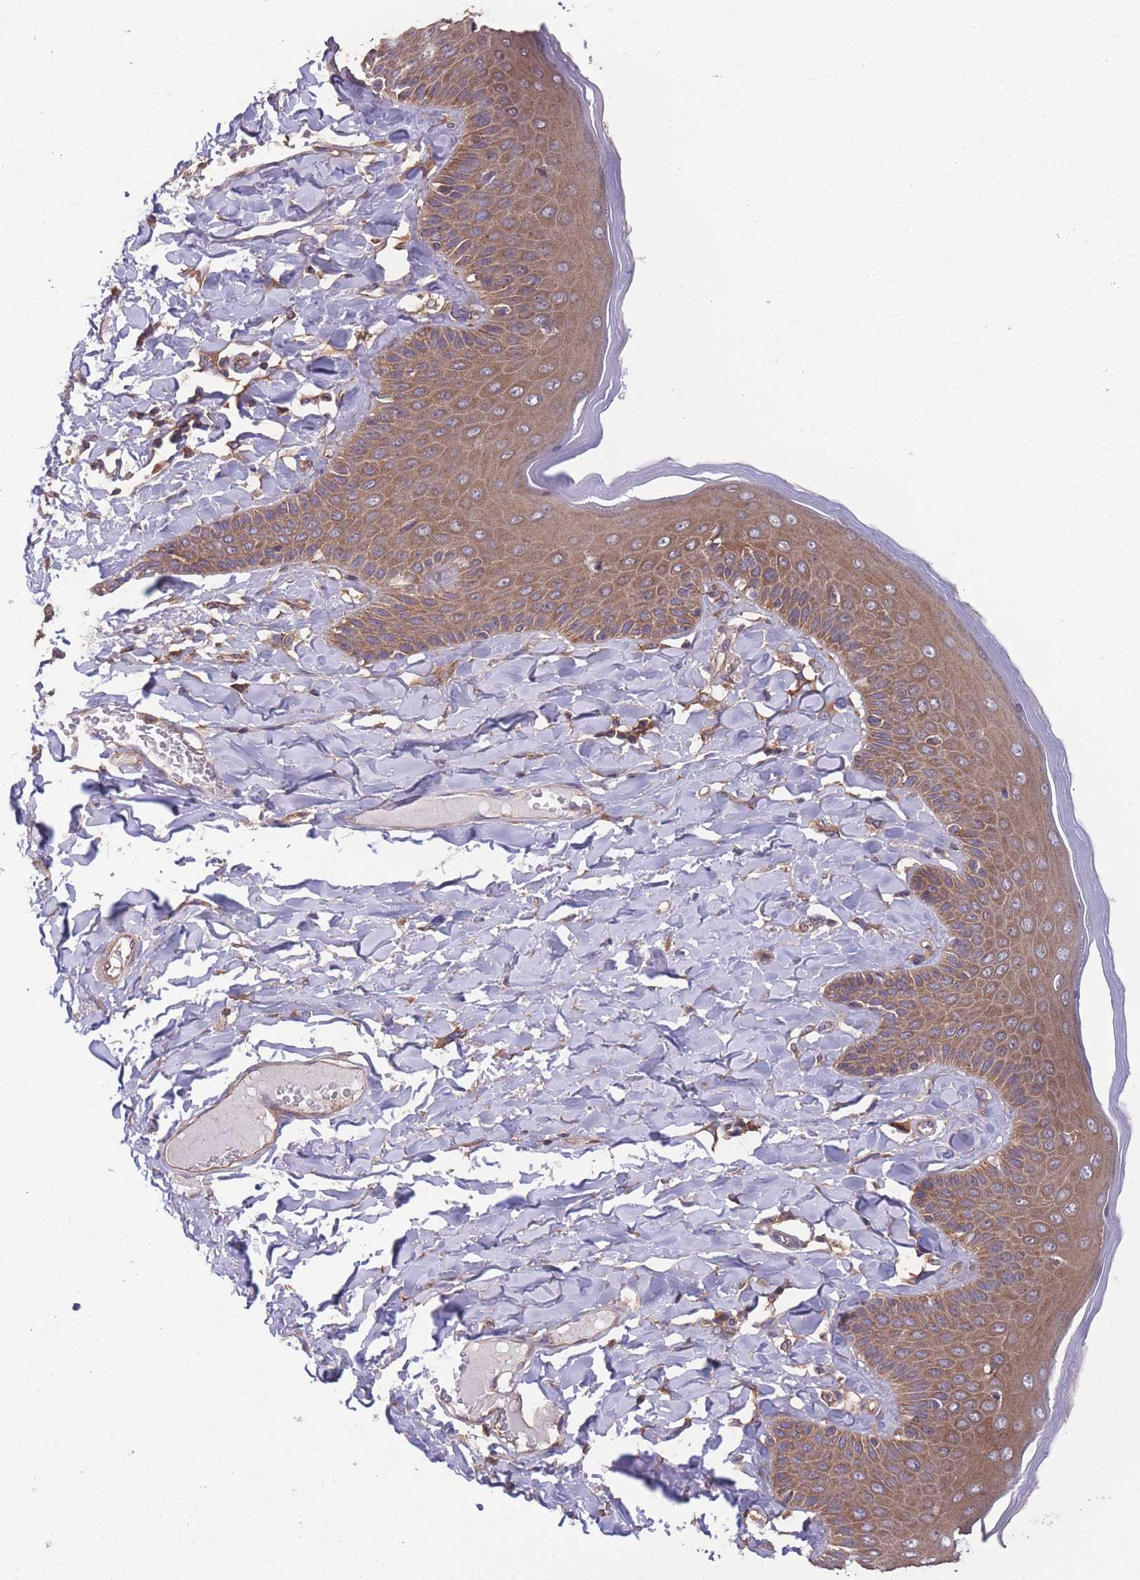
{"staining": {"intensity": "moderate", "quantity": ">75%", "location": "cytoplasmic/membranous"}, "tissue": "skin", "cell_type": "Epidermal cells", "image_type": "normal", "snomed": [{"axis": "morphology", "description": "Normal tissue, NOS"}, {"axis": "topography", "description": "Anal"}], "caption": "High-power microscopy captured an immunohistochemistry photomicrograph of normal skin, revealing moderate cytoplasmic/membranous positivity in about >75% of epidermal cells.", "gene": "ZPR1", "patient": {"sex": "male", "age": 69}}